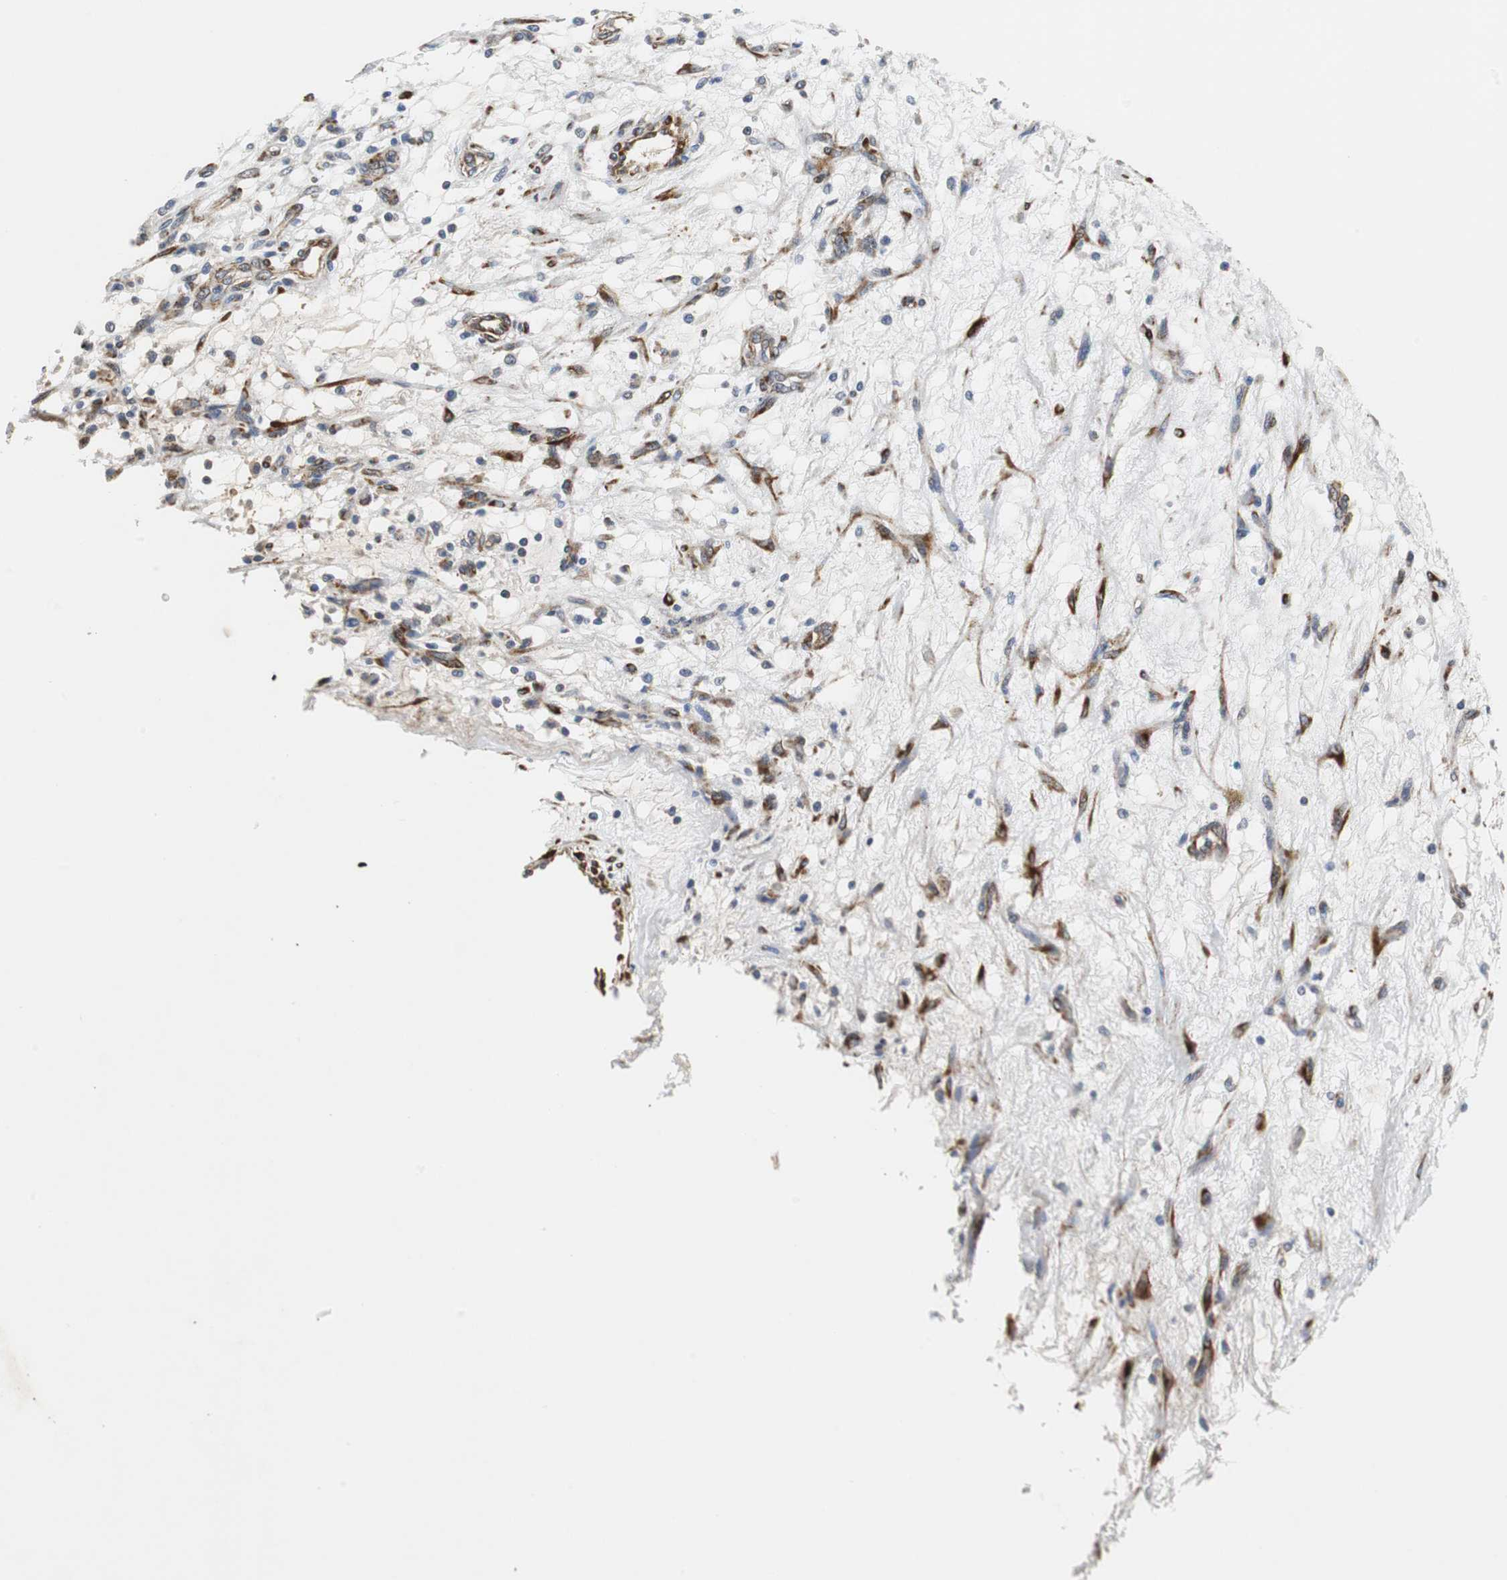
{"staining": {"intensity": "moderate", "quantity": ">75%", "location": "cytoplasmic/membranous"}, "tissue": "renal cancer", "cell_type": "Tumor cells", "image_type": "cancer", "snomed": [{"axis": "morphology", "description": "Adenocarcinoma, NOS"}, {"axis": "topography", "description": "Kidney"}], "caption": "Renal cancer stained with a protein marker displays moderate staining in tumor cells.", "gene": "ISCU", "patient": {"sex": "female", "age": 57}}